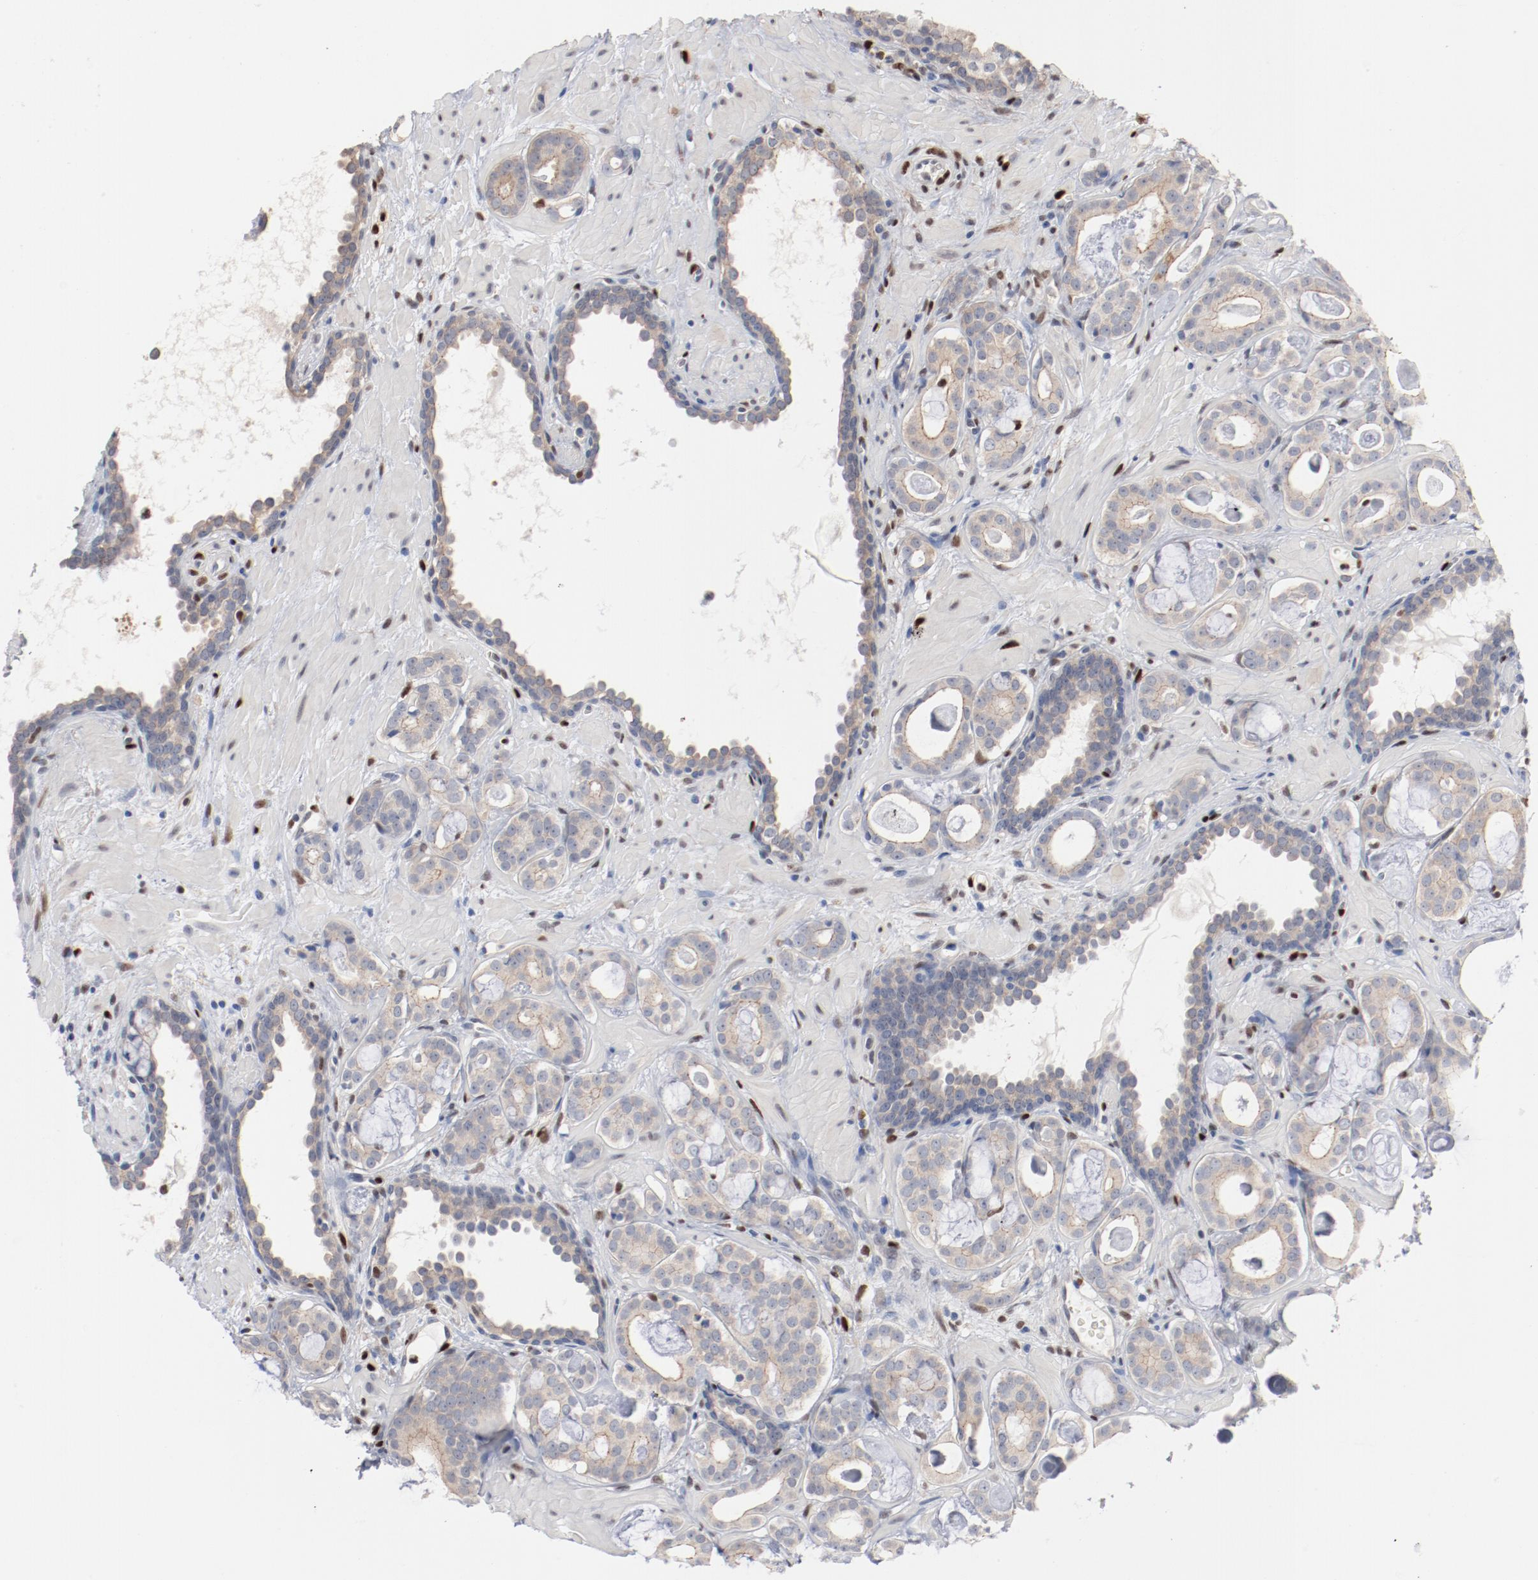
{"staining": {"intensity": "negative", "quantity": "none", "location": "none"}, "tissue": "prostate cancer", "cell_type": "Tumor cells", "image_type": "cancer", "snomed": [{"axis": "morphology", "description": "Adenocarcinoma, Low grade"}, {"axis": "topography", "description": "Prostate"}], "caption": "Protein analysis of prostate cancer shows no significant staining in tumor cells.", "gene": "ZEB2", "patient": {"sex": "male", "age": 57}}